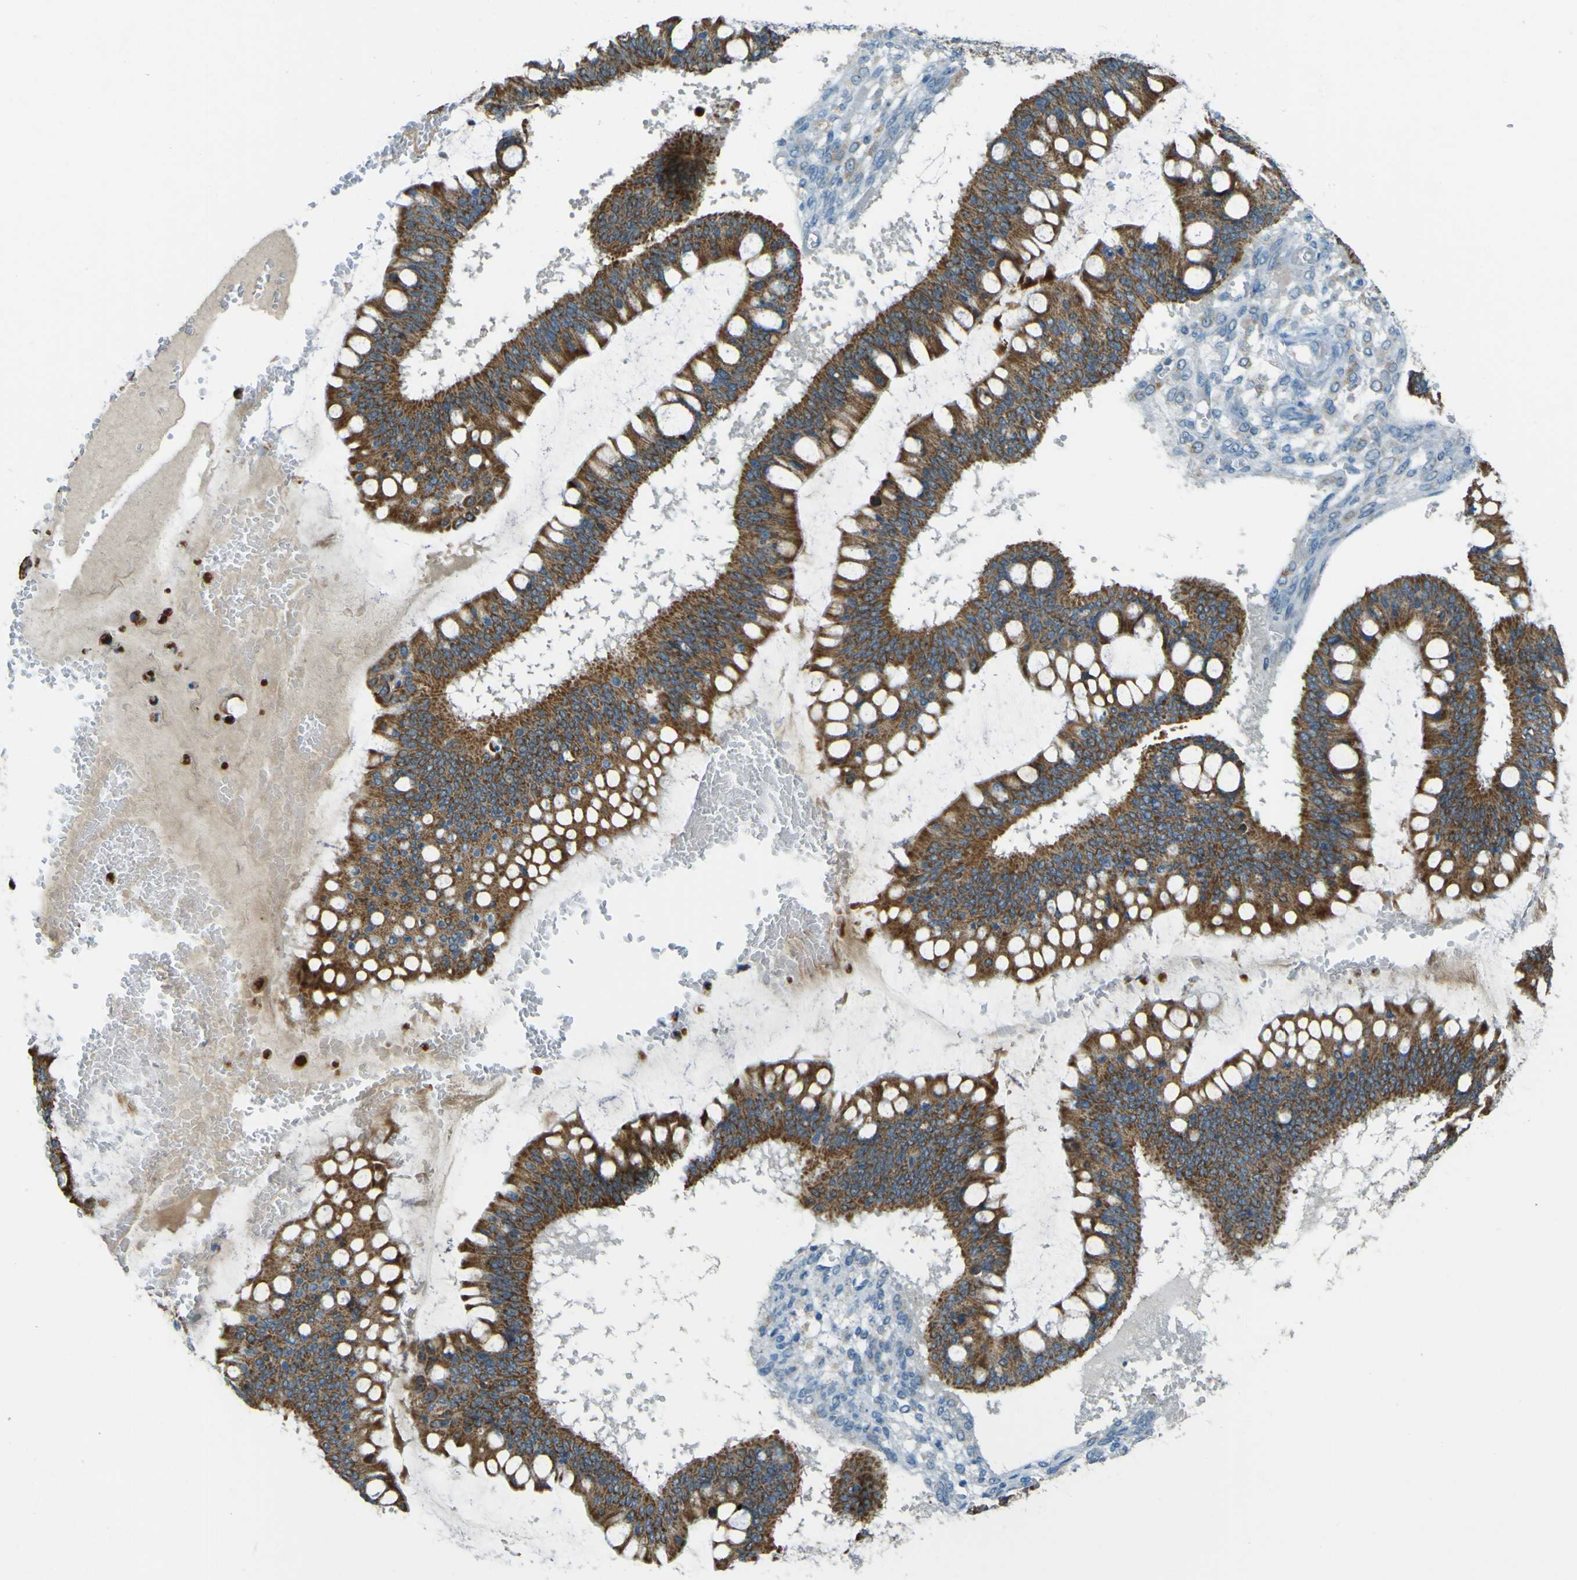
{"staining": {"intensity": "strong", "quantity": ">75%", "location": "cytoplasmic/membranous"}, "tissue": "ovarian cancer", "cell_type": "Tumor cells", "image_type": "cancer", "snomed": [{"axis": "morphology", "description": "Cystadenocarcinoma, mucinous, NOS"}, {"axis": "topography", "description": "Ovary"}], "caption": "This is a histology image of immunohistochemistry staining of ovarian mucinous cystadenocarcinoma, which shows strong expression in the cytoplasmic/membranous of tumor cells.", "gene": "FKTN", "patient": {"sex": "female", "age": 73}}